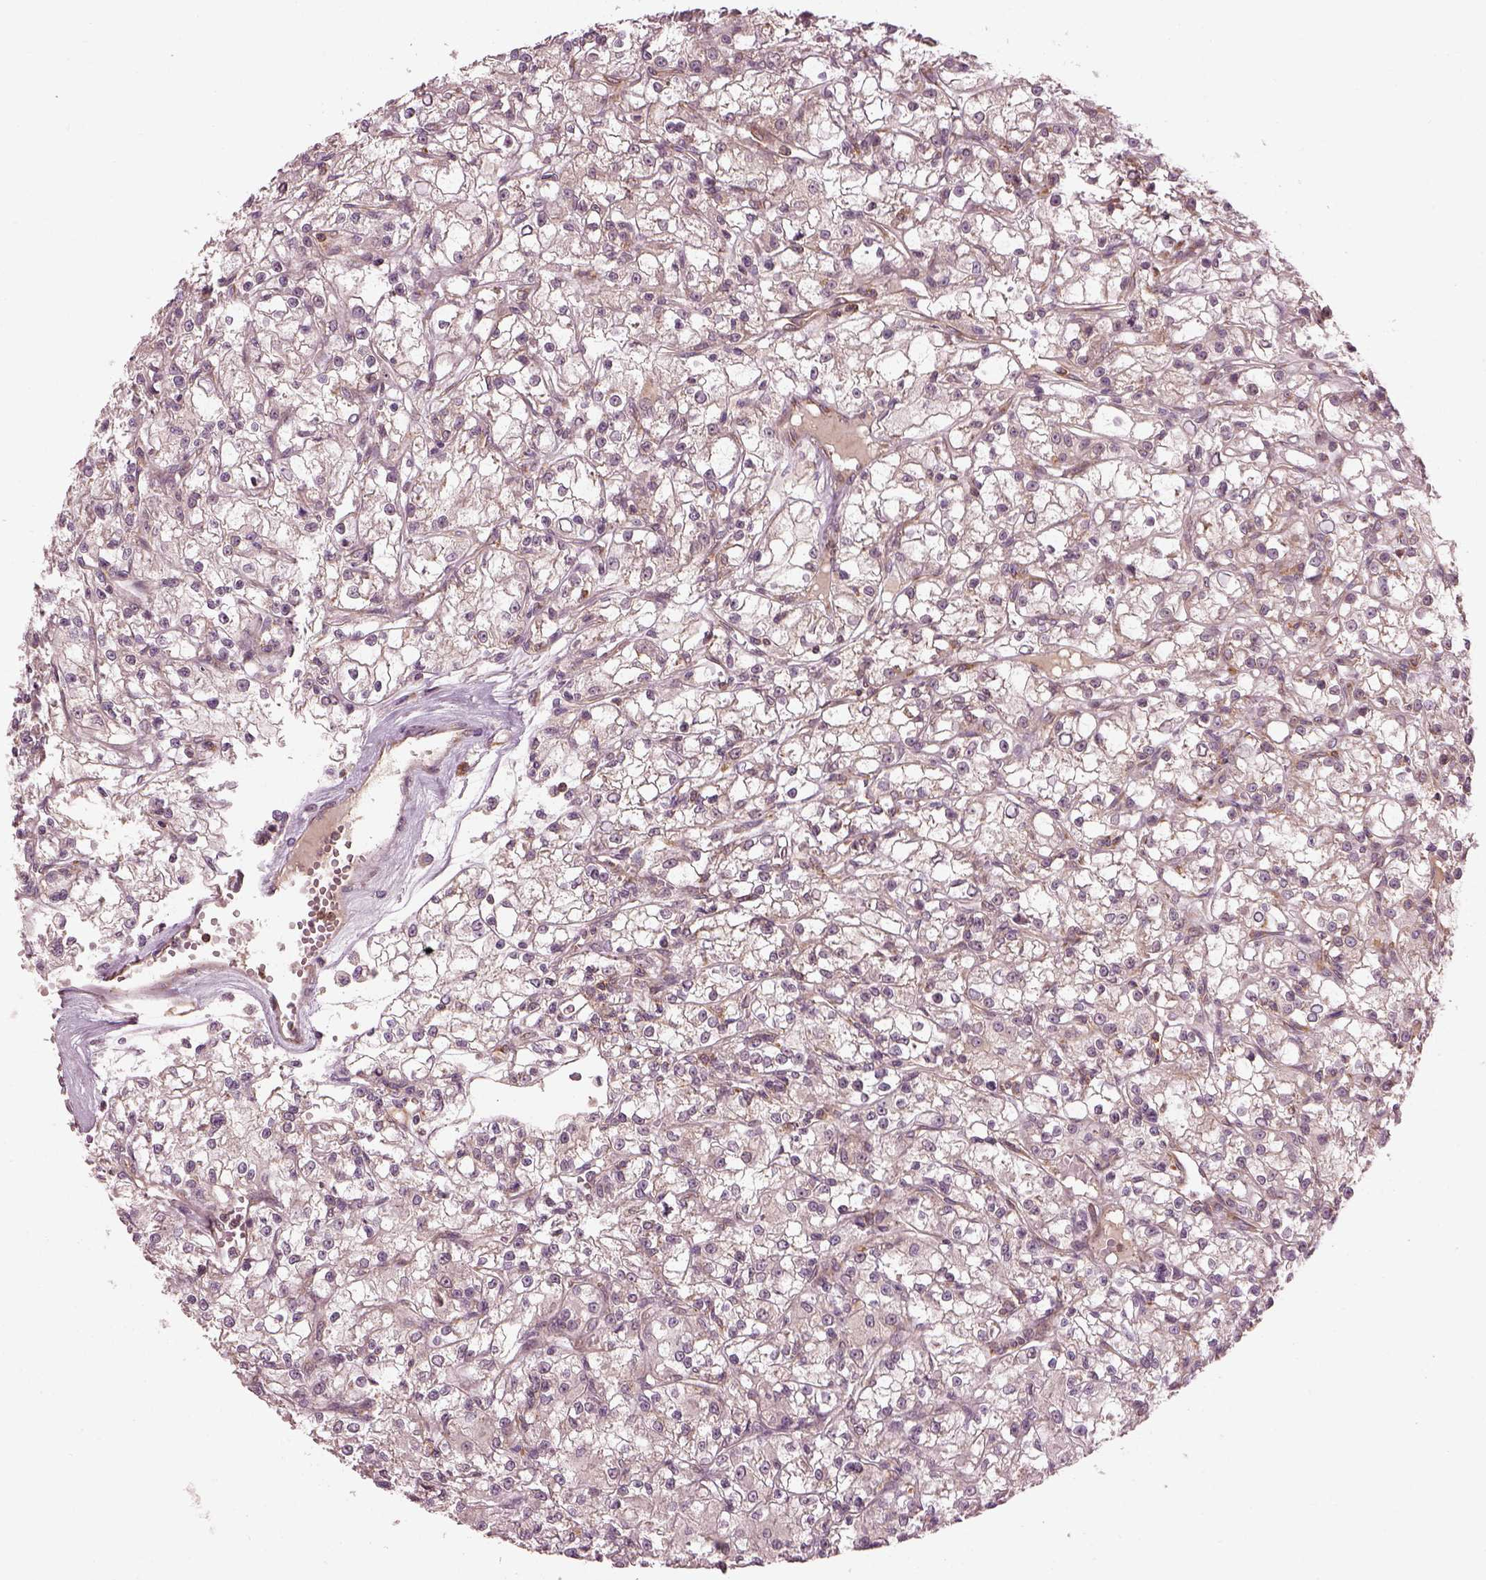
{"staining": {"intensity": "negative", "quantity": "none", "location": "none"}, "tissue": "renal cancer", "cell_type": "Tumor cells", "image_type": "cancer", "snomed": [{"axis": "morphology", "description": "Adenocarcinoma, NOS"}, {"axis": "topography", "description": "Kidney"}], "caption": "The histopathology image exhibits no significant positivity in tumor cells of renal adenocarcinoma. (Brightfield microscopy of DAB (3,3'-diaminobenzidine) immunohistochemistry at high magnification).", "gene": "LSM14A", "patient": {"sex": "female", "age": 59}}